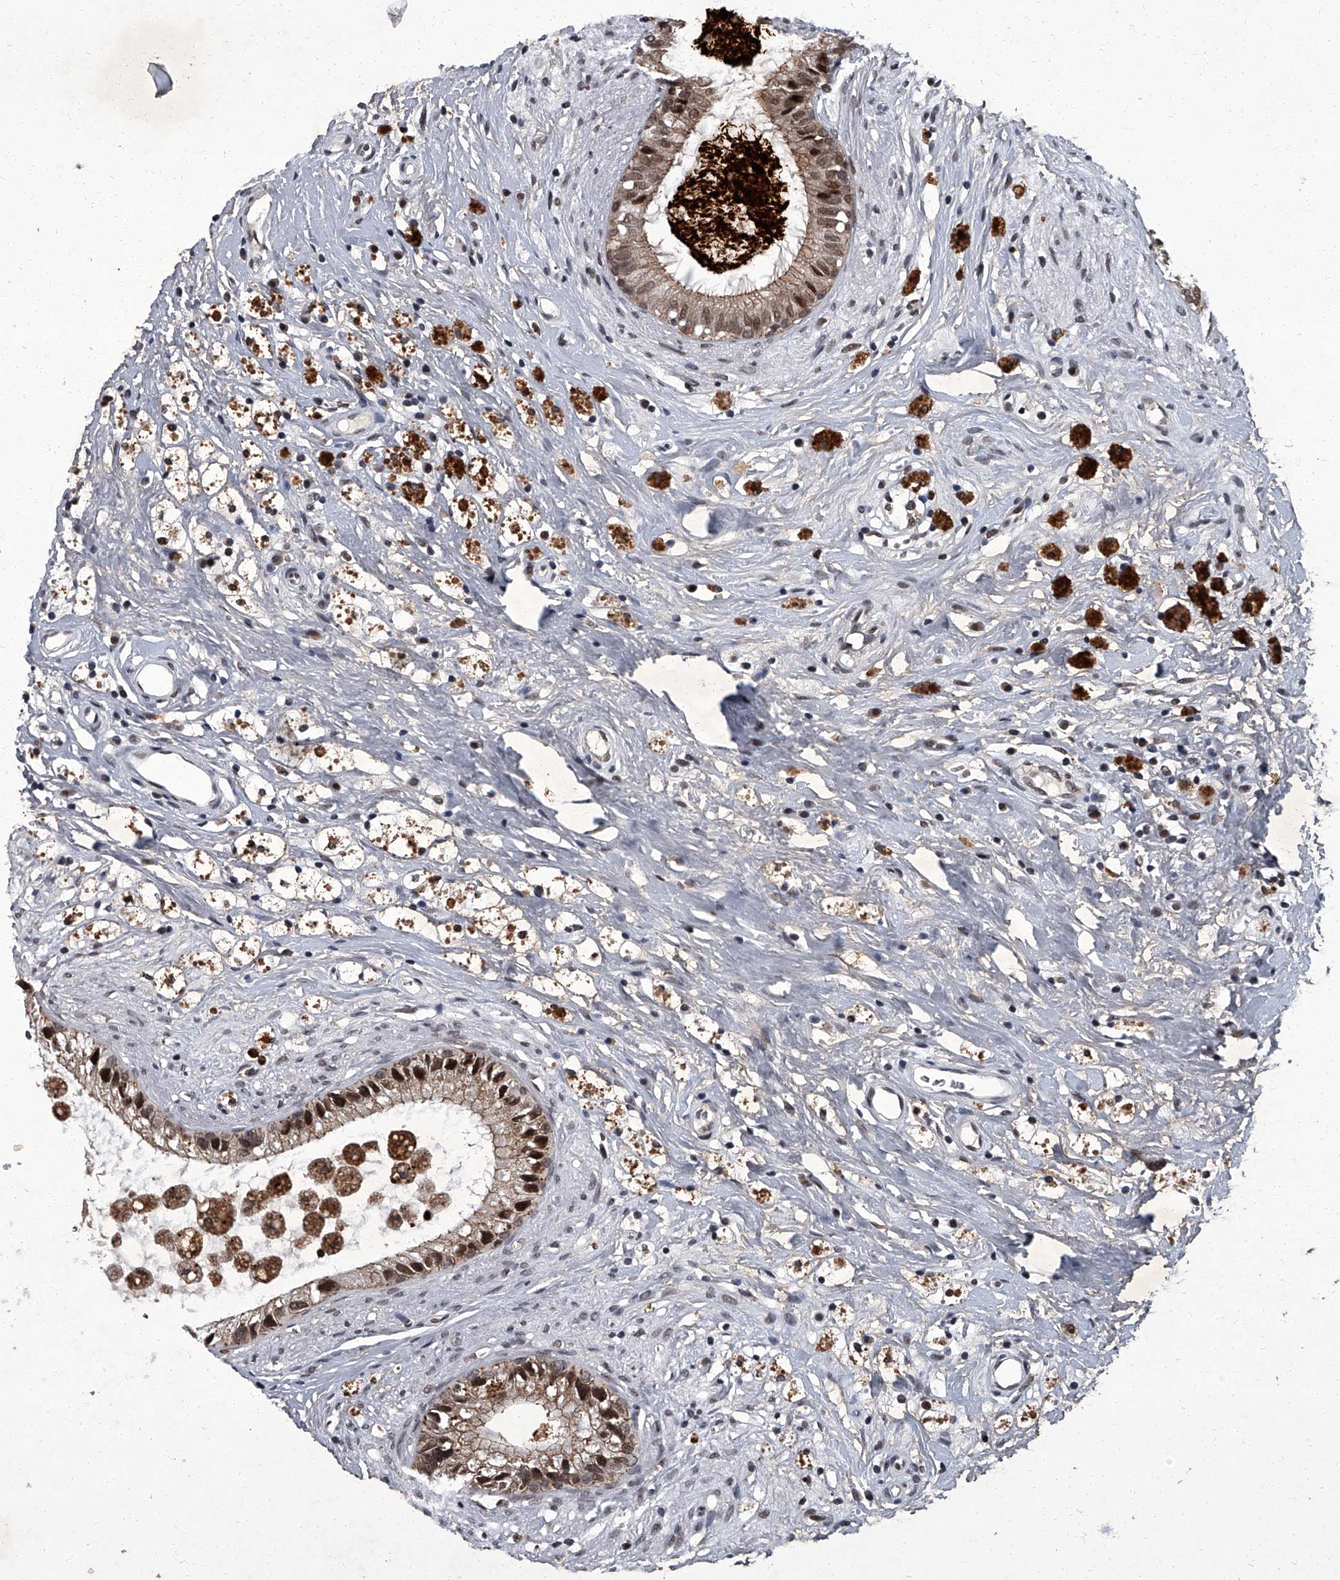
{"staining": {"intensity": "strong", "quantity": ">75%", "location": "cytoplasmic/membranous,nuclear"}, "tissue": "epididymis", "cell_type": "Glandular cells", "image_type": "normal", "snomed": [{"axis": "morphology", "description": "Normal tissue, NOS"}, {"axis": "topography", "description": "Epididymis"}], "caption": "Glandular cells demonstrate high levels of strong cytoplasmic/membranous,nuclear positivity in approximately >75% of cells in normal human epididymis. (Stains: DAB (3,3'-diaminobenzidine) in brown, nuclei in blue, Microscopy: brightfield microscopy at high magnification).", "gene": "ZNF518B", "patient": {"sex": "male", "age": 80}}